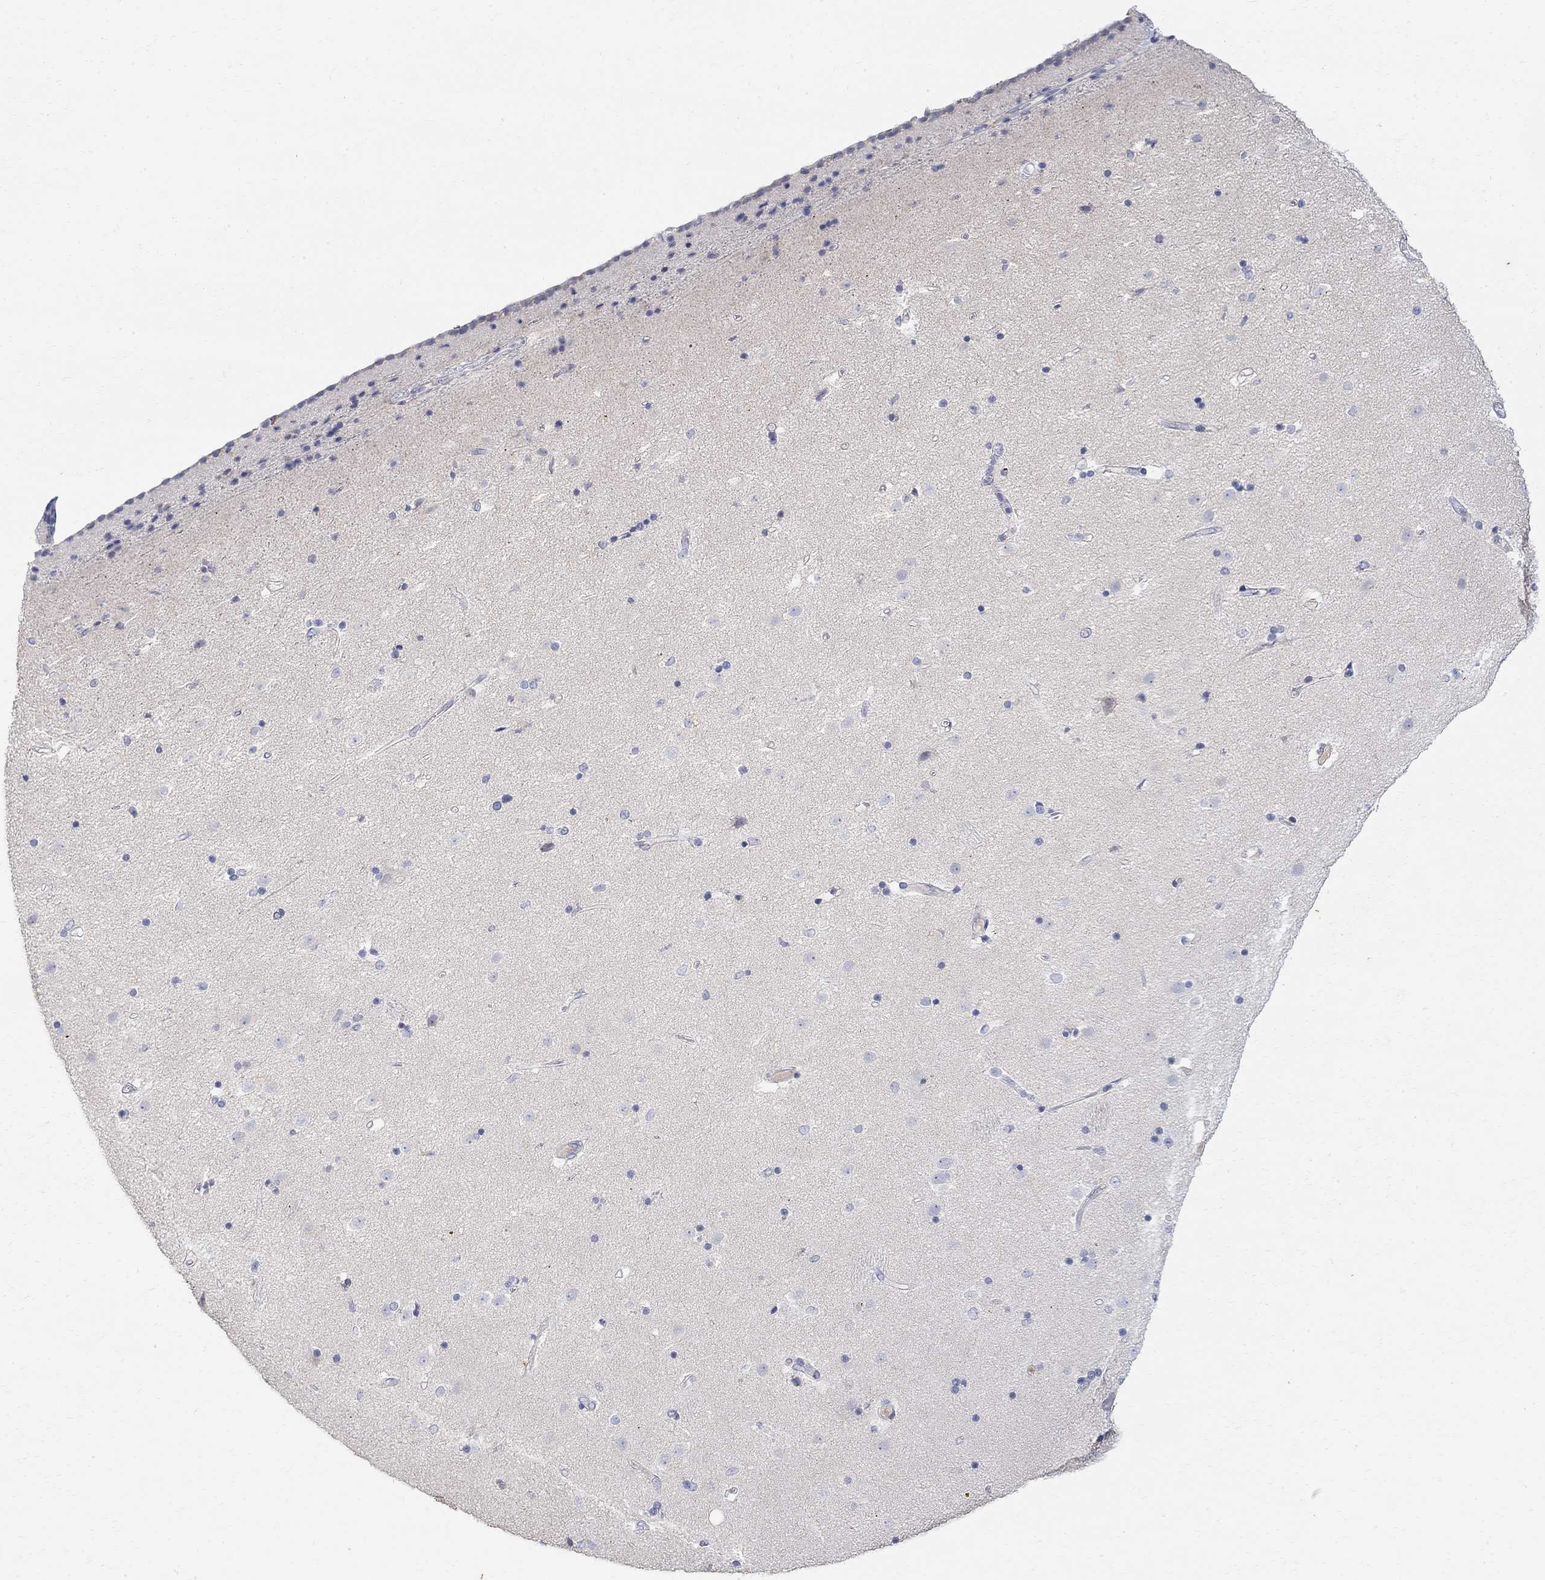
{"staining": {"intensity": "negative", "quantity": "none", "location": "none"}, "tissue": "caudate", "cell_type": "Glial cells", "image_type": "normal", "snomed": [{"axis": "morphology", "description": "Normal tissue, NOS"}, {"axis": "topography", "description": "Lateral ventricle wall"}], "caption": "This histopathology image is of unremarkable caudate stained with IHC to label a protein in brown with the nuclei are counter-stained blue. There is no positivity in glial cells.", "gene": "FNDC5", "patient": {"sex": "female", "age": 71}}